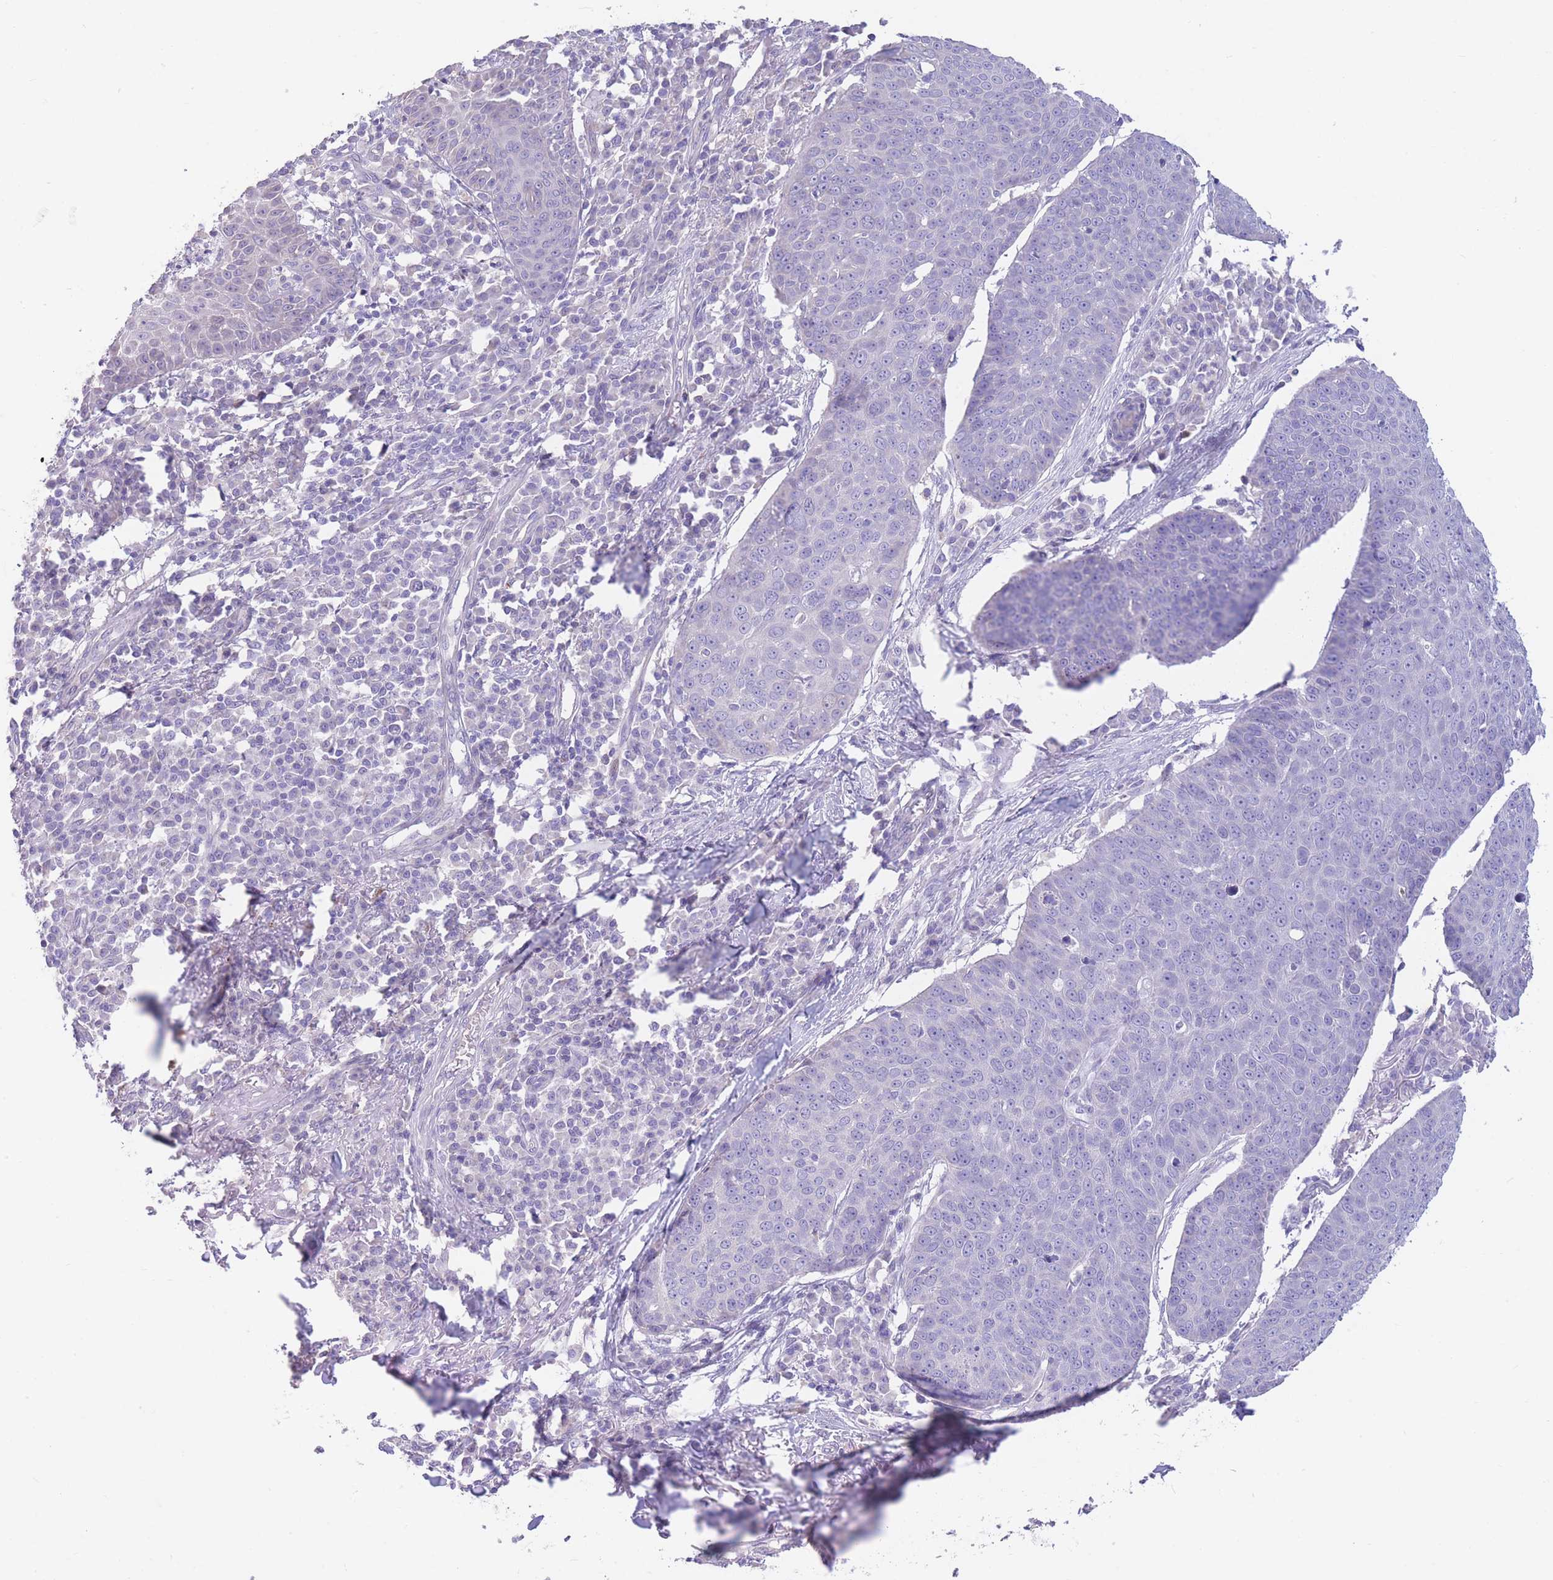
{"staining": {"intensity": "negative", "quantity": "none", "location": "none"}, "tissue": "skin cancer", "cell_type": "Tumor cells", "image_type": "cancer", "snomed": [{"axis": "morphology", "description": "Squamous cell carcinoma, NOS"}, {"axis": "topography", "description": "Skin"}], "caption": "The IHC histopathology image has no significant positivity in tumor cells of skin cancer (squamous cell carcinoma) tissue. Brightfield microscopy of immunohistochemistry (IHC) stained with DAB (brown) and hematoxylin (blue), captured at high magnification.", "gene": "SHCBP1", "patient": {"sex": "male", "age": 71}}